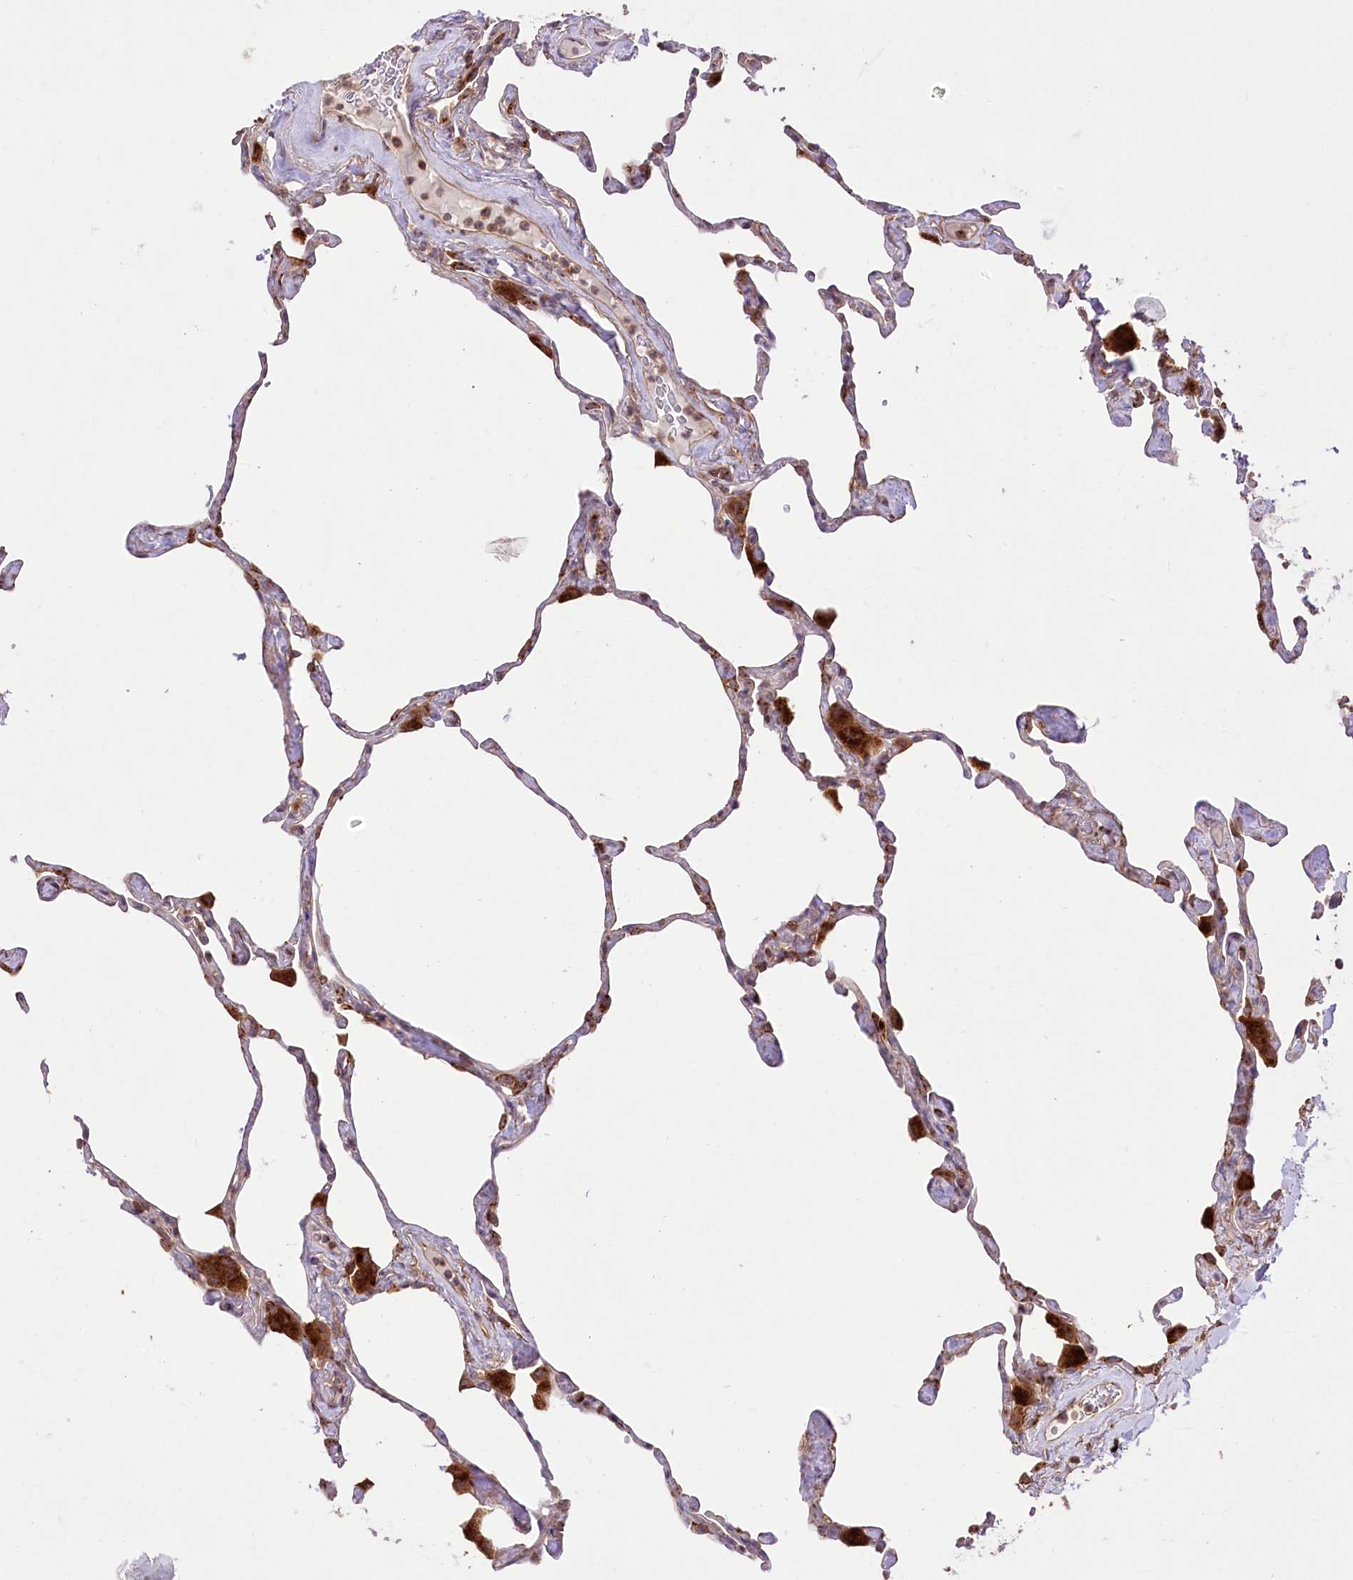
{"staining": {"intensity": "moderate", "quantity": "25%-75%", "location": "cytoplasmic/membranous"}, "tissue": "lung", "cell_type": "Alveolar cells", "image_type": "normal", "snomed": [{"axis": "morphology", "description": "Normal tissue, NOS"}, {"axis": "topography", "description": "Lung"}], "caption": "Immunohistochemical staining of benign human lung displays 25%-75% levels of moderate cytoplasmic/membranous protein positivity in approximately 25%-75% of alveolar cells.", "gene": "XYLB", "patient": {"sex": "male", "age": 65}}